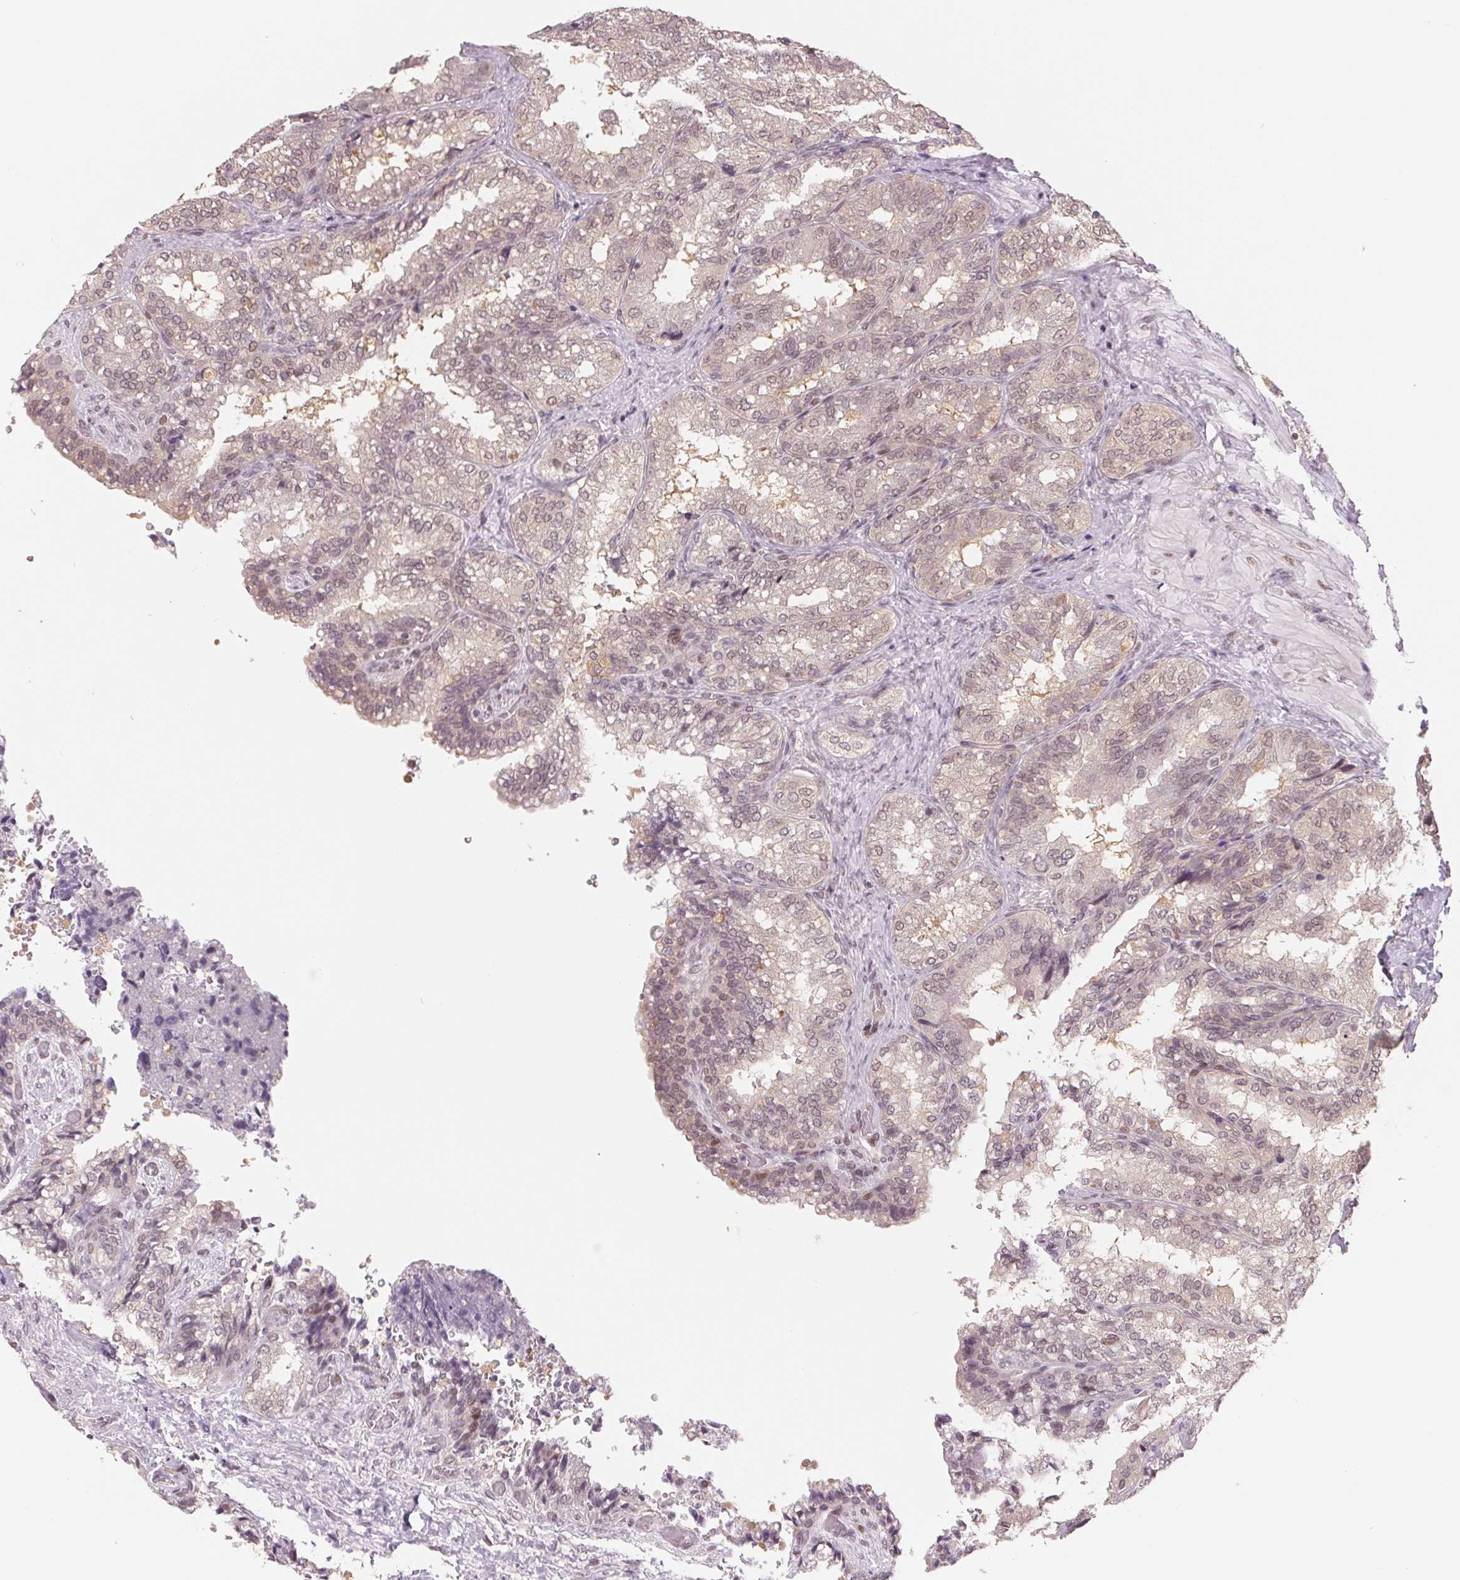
{"staining": {"intensity": "weak", "quantity": "25%-75%", "location": "cytoplasmic/membranous,nuclear"}, "tissue": "seminal vesicle", "cell_type": "Glandular cells", "image_type": "normal", "snomed": [{"axis": "morphology", "description": "Normal tissue, NOS"}, {"axis": "topography", "description": "Seminal veicle"}], "caption": "A photomicrograph showing weak cytoplasmic/membranous,nuclear positivity in about 25%-75% of glandular cells in unremarkable seminal vesicle, as visualized by brown immunohistochemical staining.", "gene": "DNAJB6", "patient": {"sex": "male", "age": 57}}